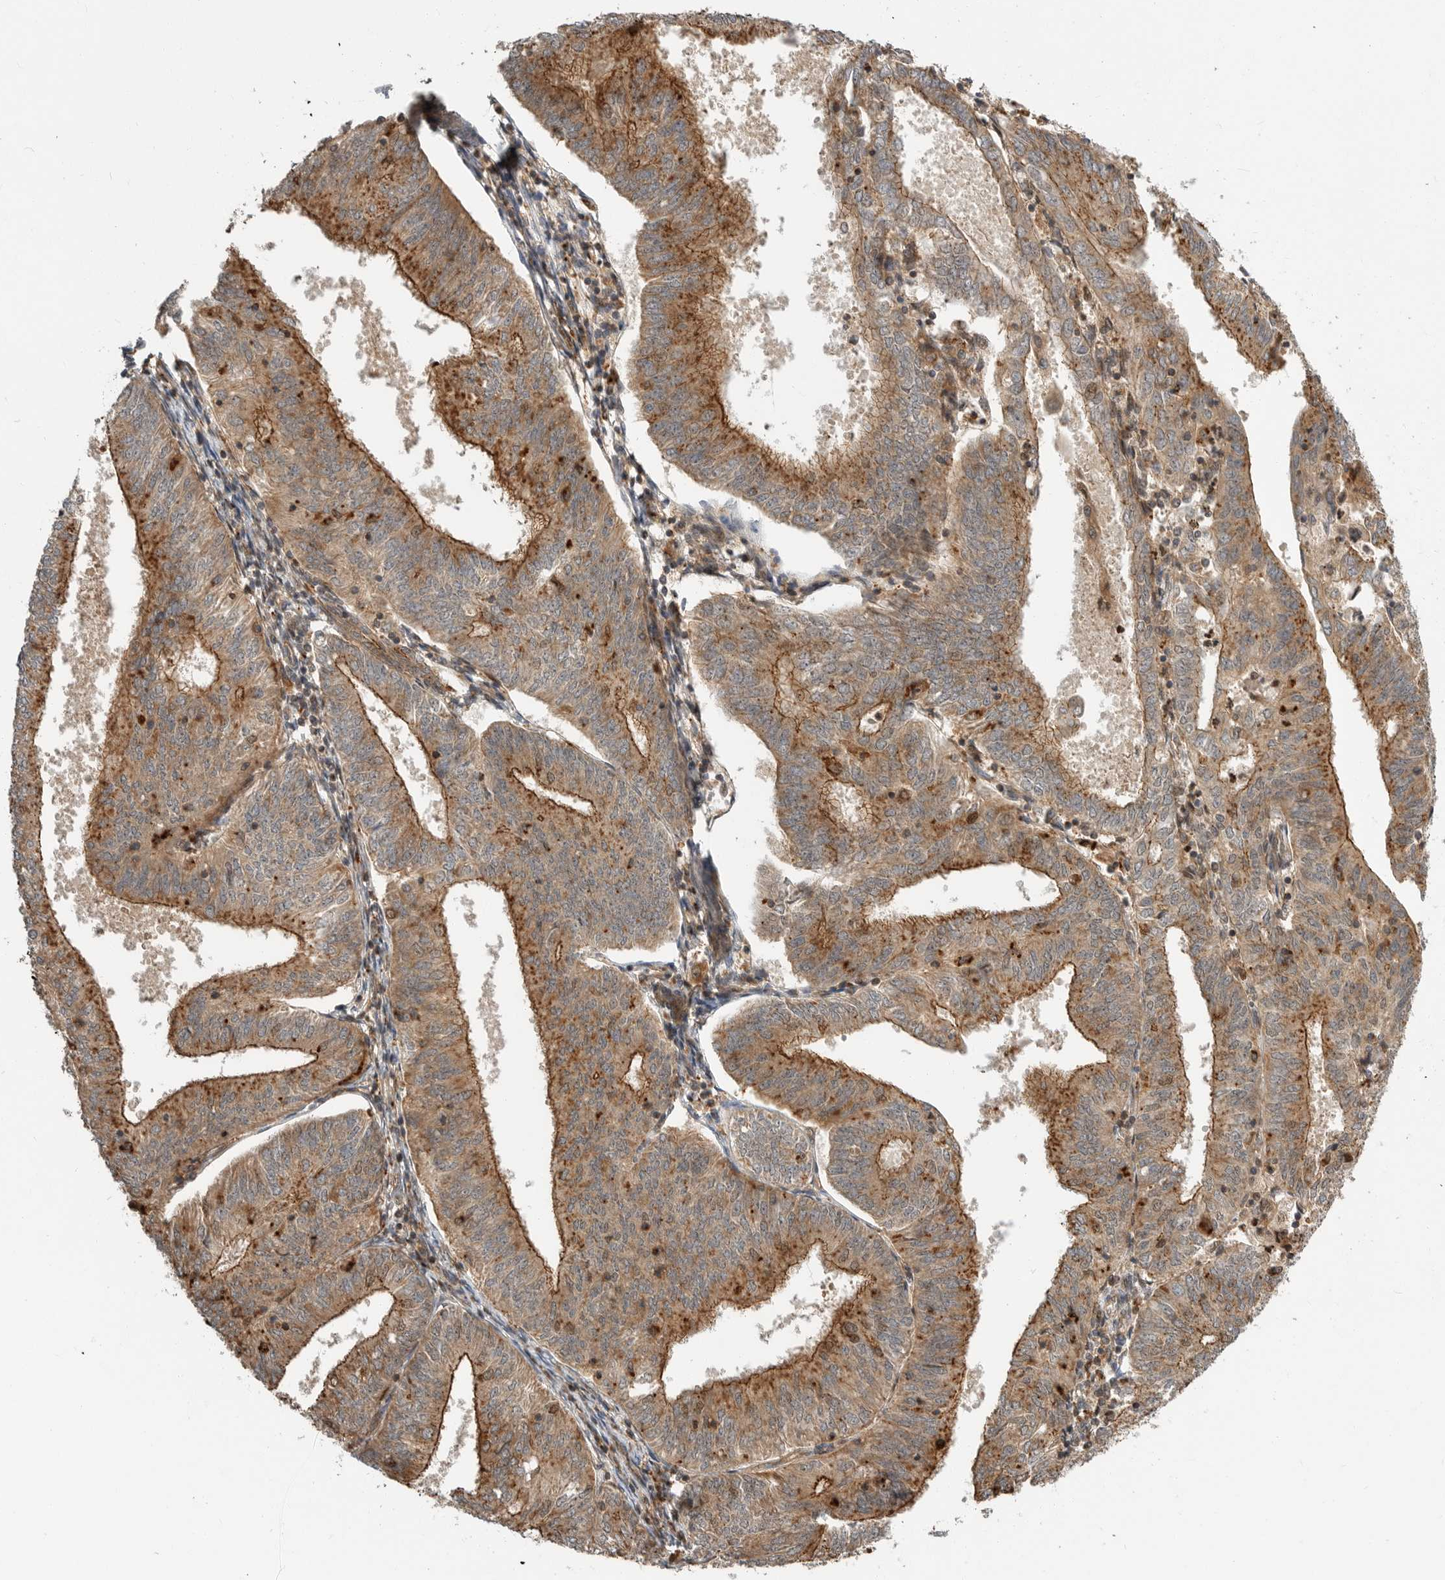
{"staining": {"intensity": "moderate", "quantity": ">75%", "location": "cytoplasmic/membranous"}, "tissue": "endometrial cancer", "cell_type": "Tumor cells", "image_type": "cancer", "snomed": [{"axis": "morphology", "description": "Adenocarcinoma, NOS"}, {"axis": "topography", "description": "Endometrium"}], "caption": "Protein expression analysis of endometrial adenocarcinoma demonstrates moderate cytoplasmic/membranous expression in approximately >75% of tumor cells.", "gene": "STRAP", "patient": {"sex": "female", "age": 58}}